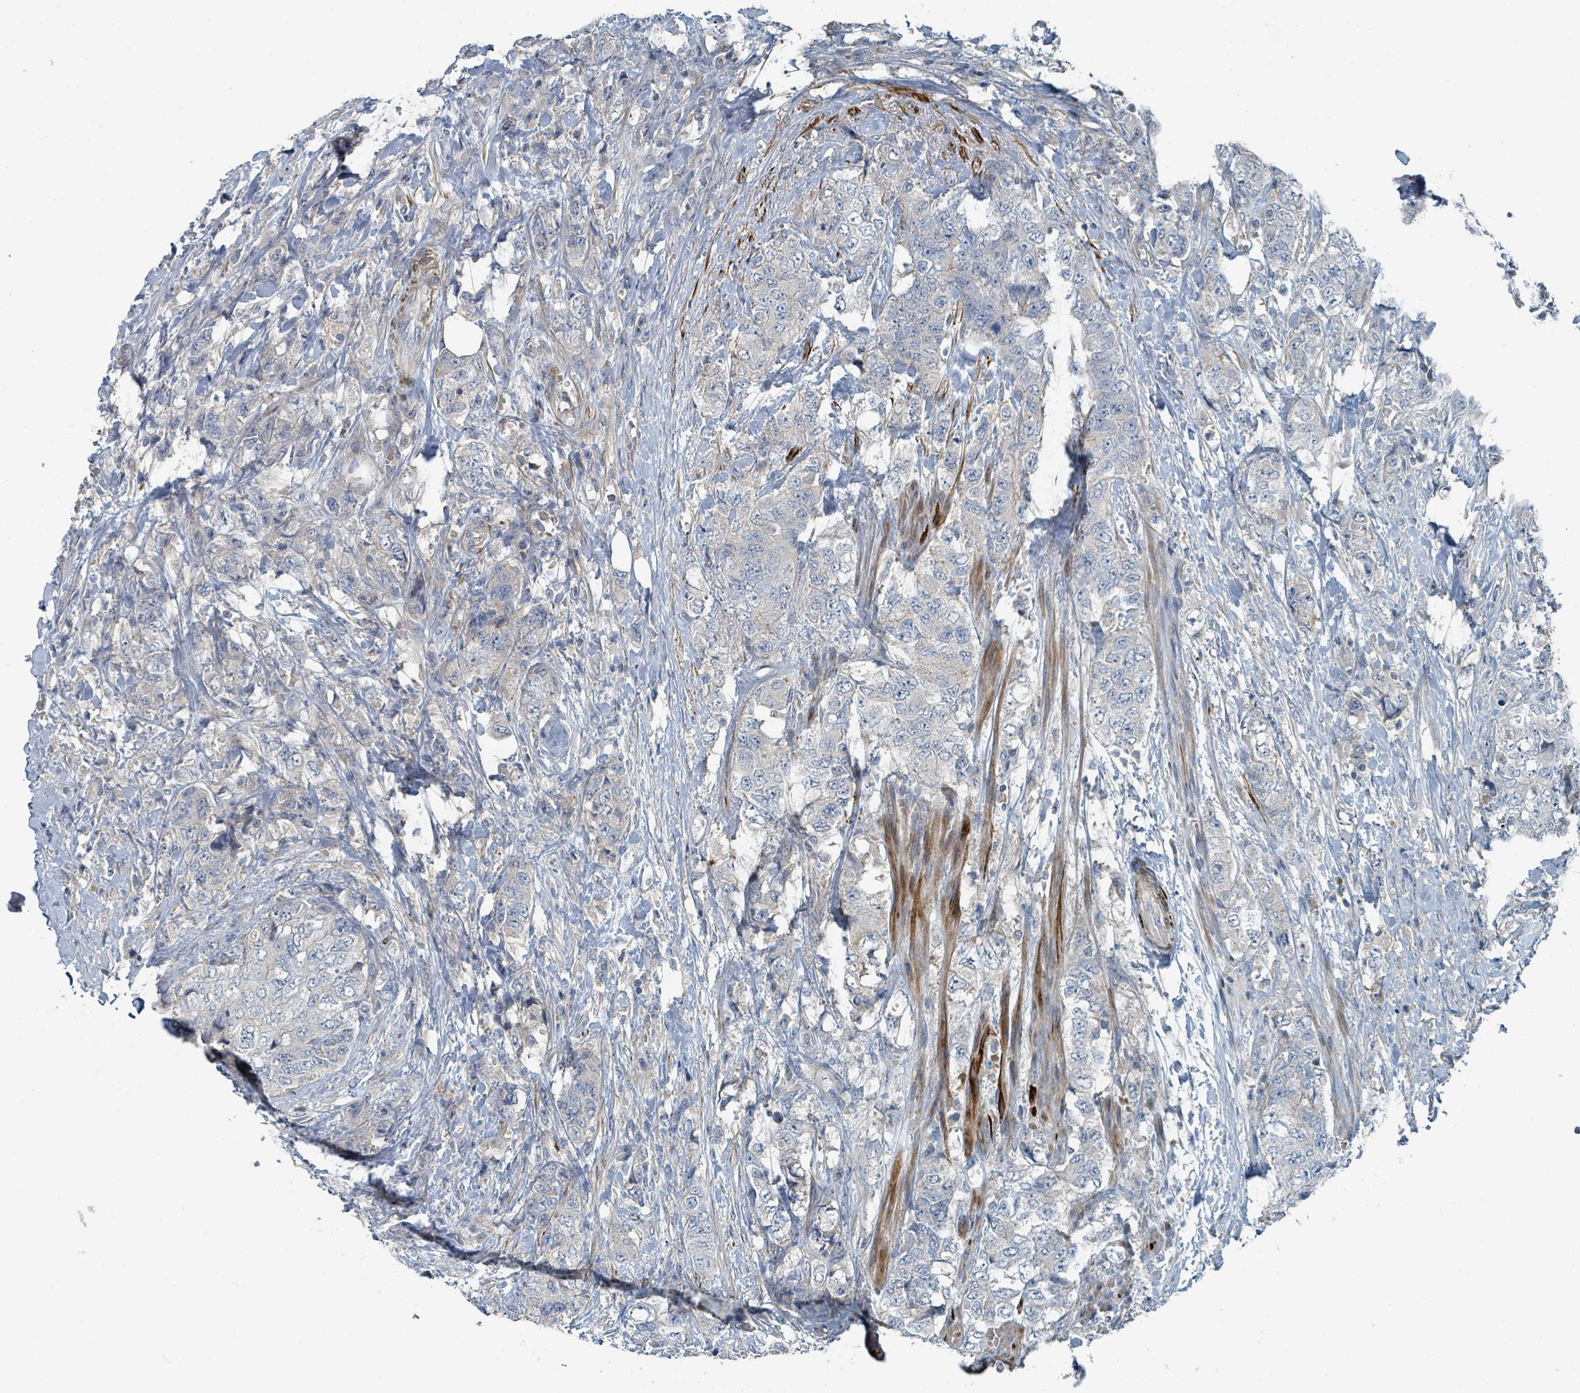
{"staining": {"intensity": "negative", "quantity": "none", "location": "none"}, "tissue": "urothelial cancer", "cell_type": "Tumor cells", "image_type": "cancer", "snomed": [{"axis": "morphology", "description": "Urothelial carcinoma, High grade"}, {"axis": "topography", "description": "Urinary bladder"}], "caption": "IHC histopathology image of human urothelial cancer stained for a protein (brown), which exhibits no staining in tumor cells. Brightfield microscopy of IHC stained with DAB (3,3'-diaminobenzidine) (brown) and hematoxylin (blue), captured at high magnification.", "gene": "SLC44A5", "patient": {"sex": "female", "age": 78}}